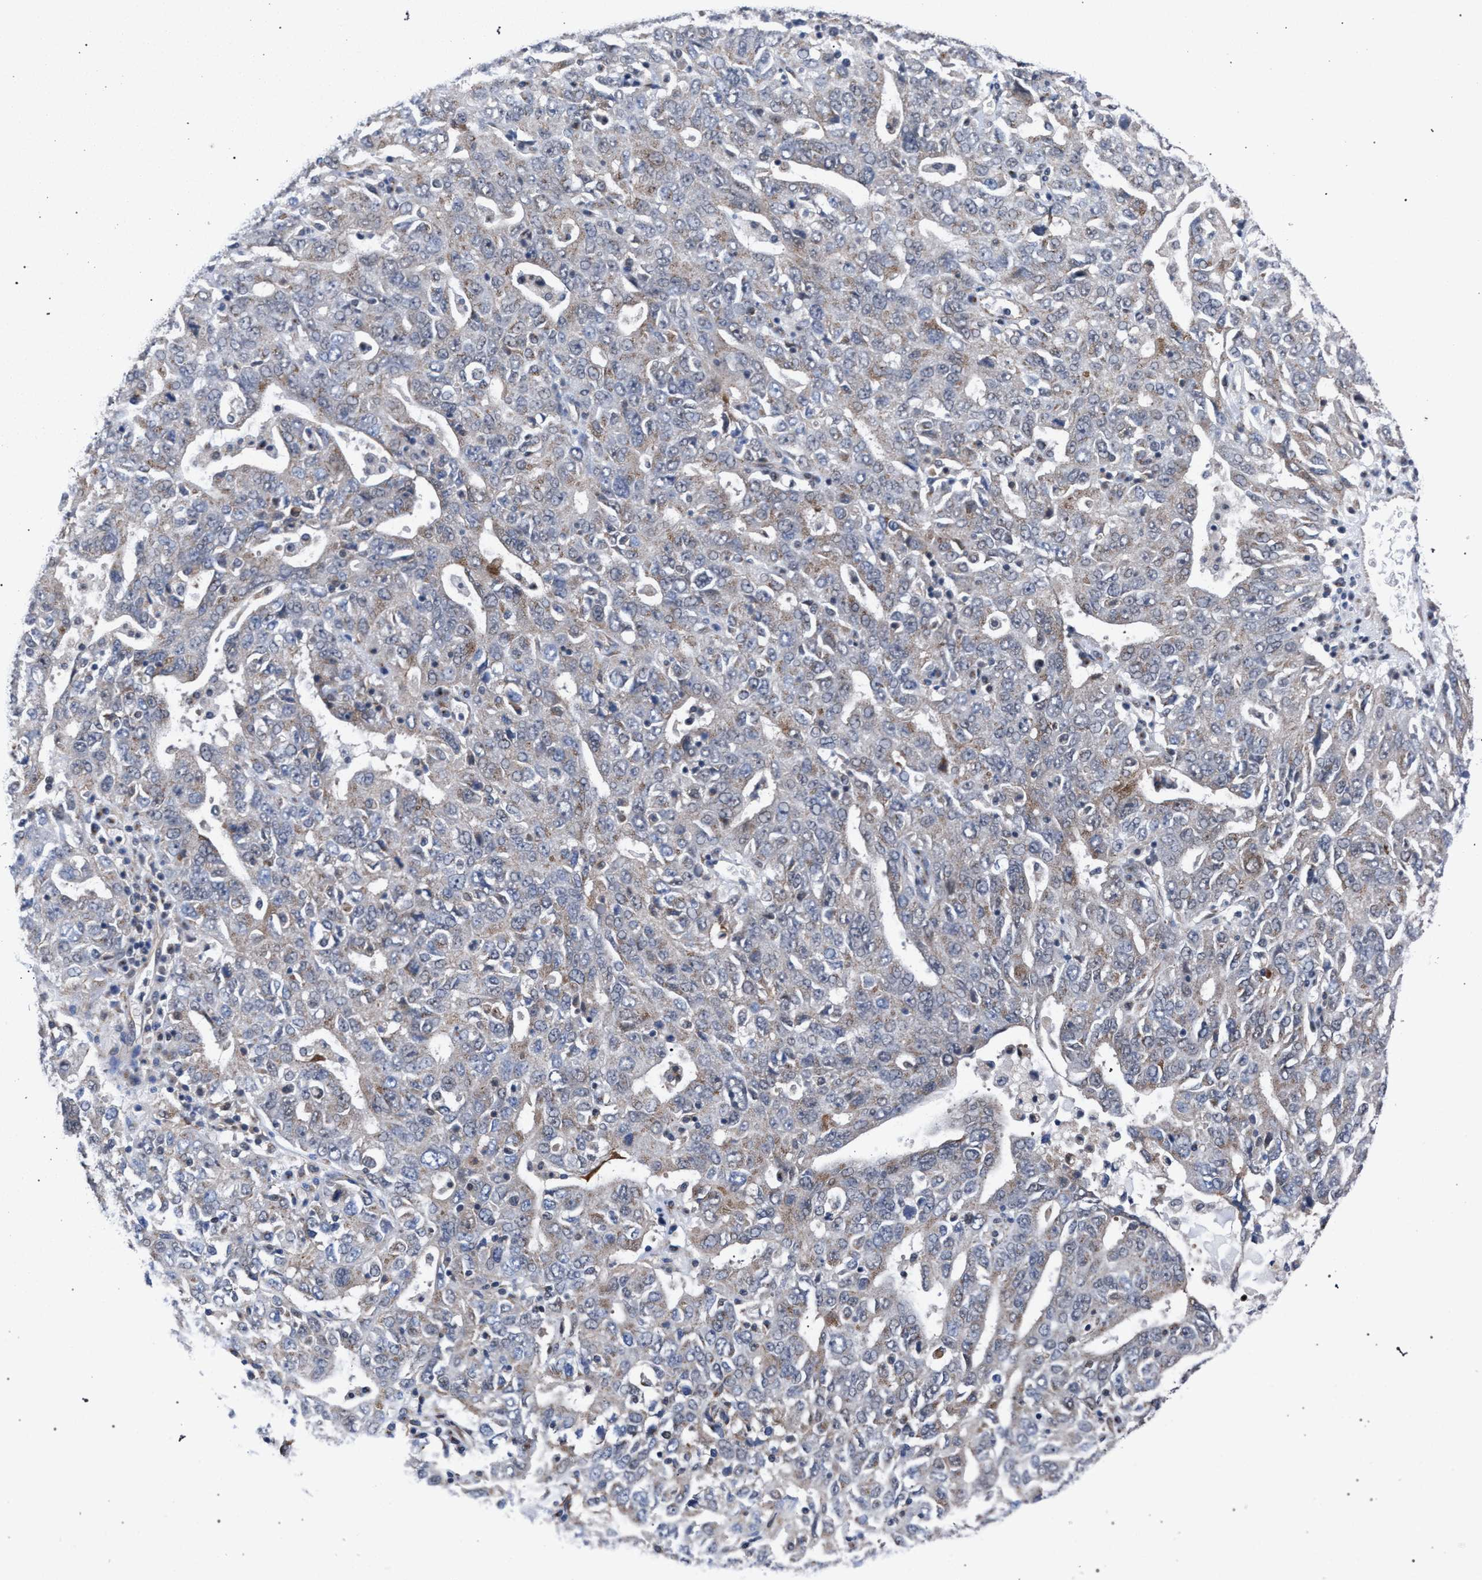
{"staining": {"intensity": "weak", "quantity": "25%-75%", "location": "cytoplasmic/membranous"}, "tissue": "ovarian cancer", "cell_type": "Tumor cells", "image_type": "cancer", "snomed": [{"axis": "morphology", "description": "Carcinoma, endometroid"}, {"axis": "topography", "description": "Ovary"}], "caption": "This photomicrograph displays immunohistochemistry (IHC) staining of ovarian cancer (endometroid carcinoma), with low weak cytoplasmic/membranous positivity in approximately 25%-75% of tumor cells.", "gene": "GOLGA2", "patient": {"sex": "female", "age": 62}}